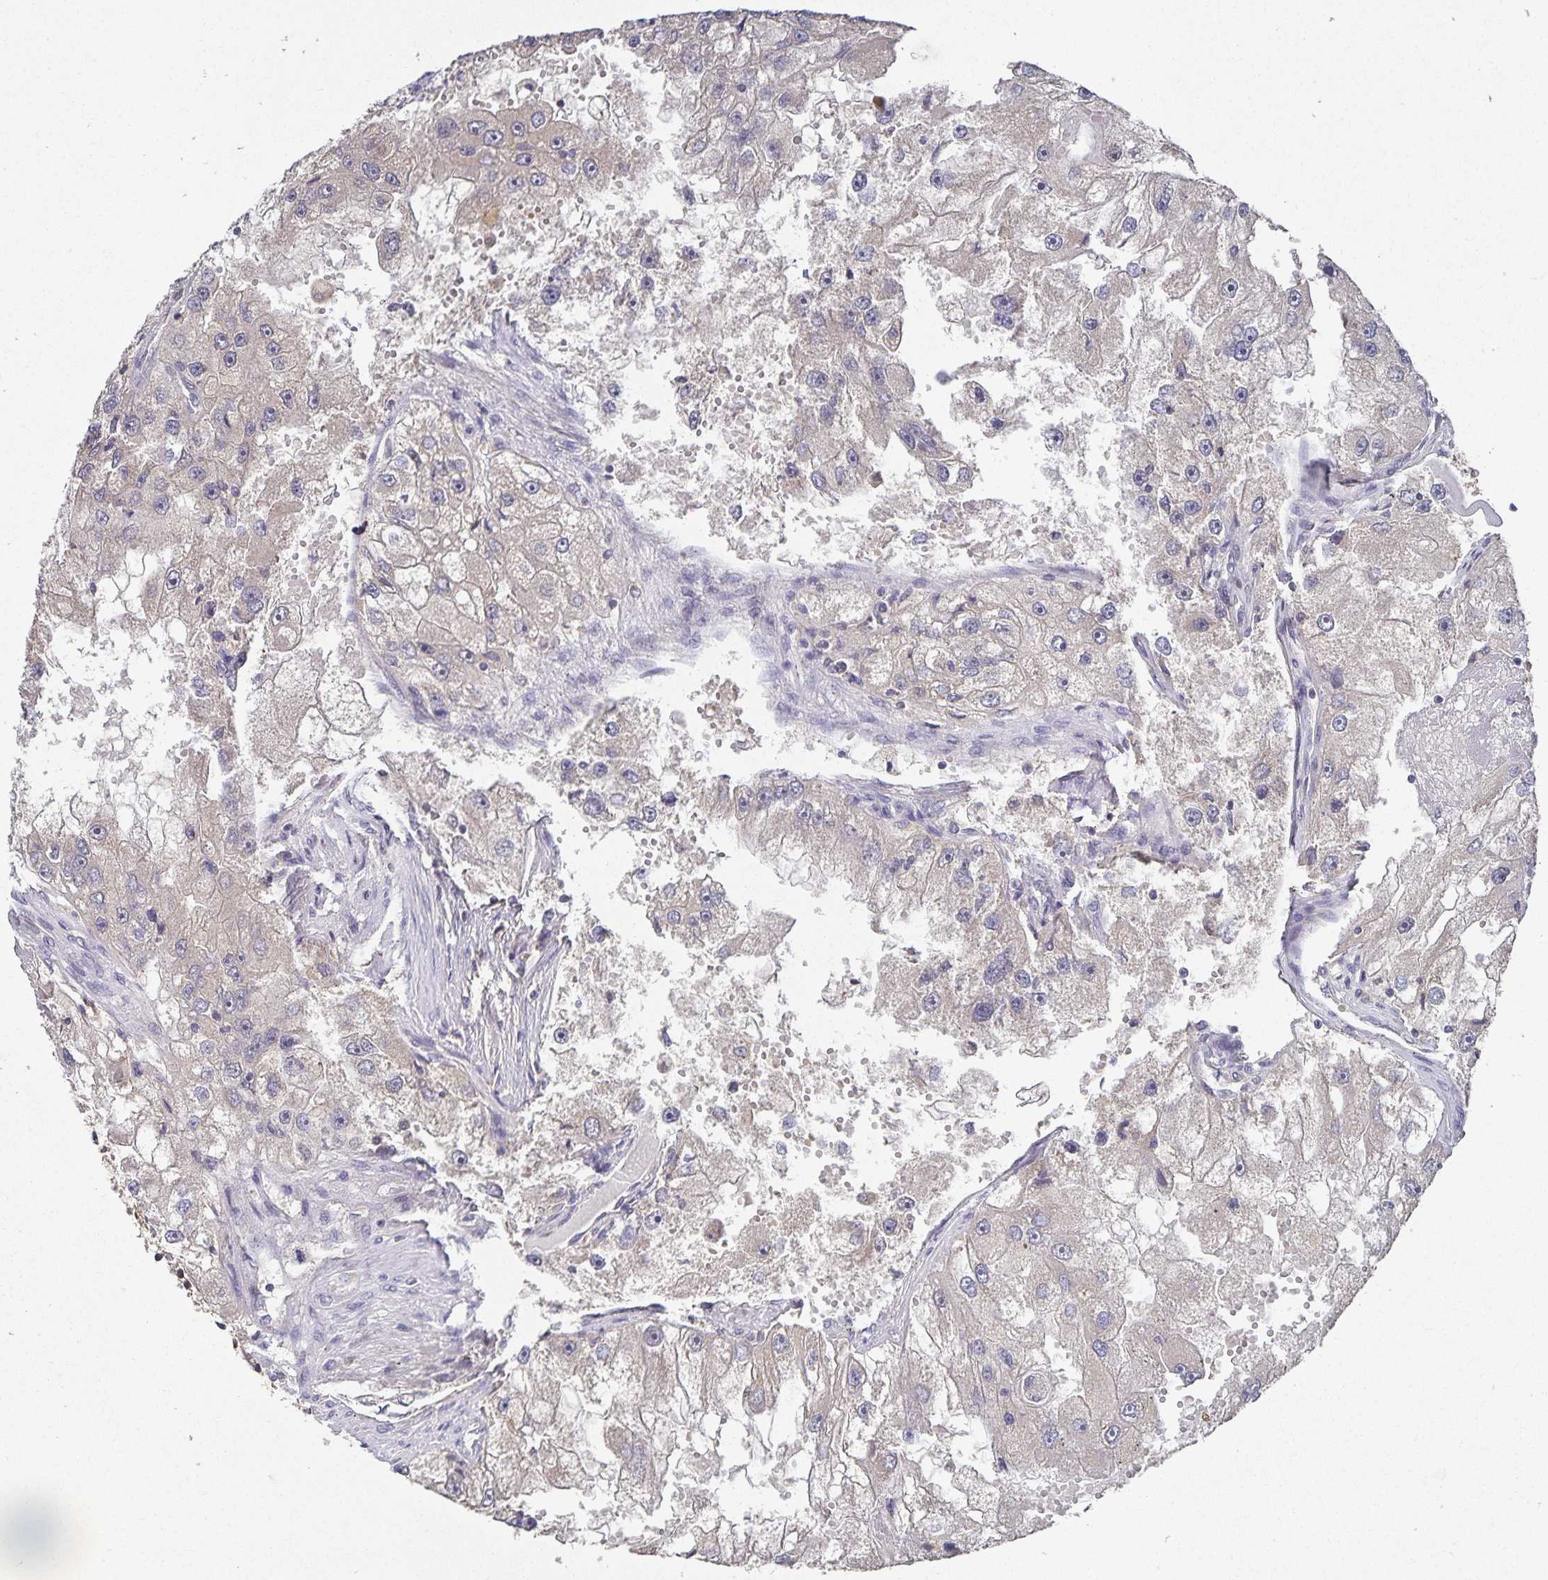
{"staining": {"intensity": "negative", "quantity": "none", "location": "none"}, "tissue": "renal cancer", "cell_type": "Tumor cells", "image_type": "cancer", "snomed": [{"axis": "morphology", "description": "Adenocarcinoma, NOS"}, {"axis": "topography", "description": "Kidney"}], "caption": "Image shows no significant protein staining in tumor cells of renal cancer (adenocarcinoma).", "gene": "HEPN1", "patient": {"sex": "male", "age": 63}}